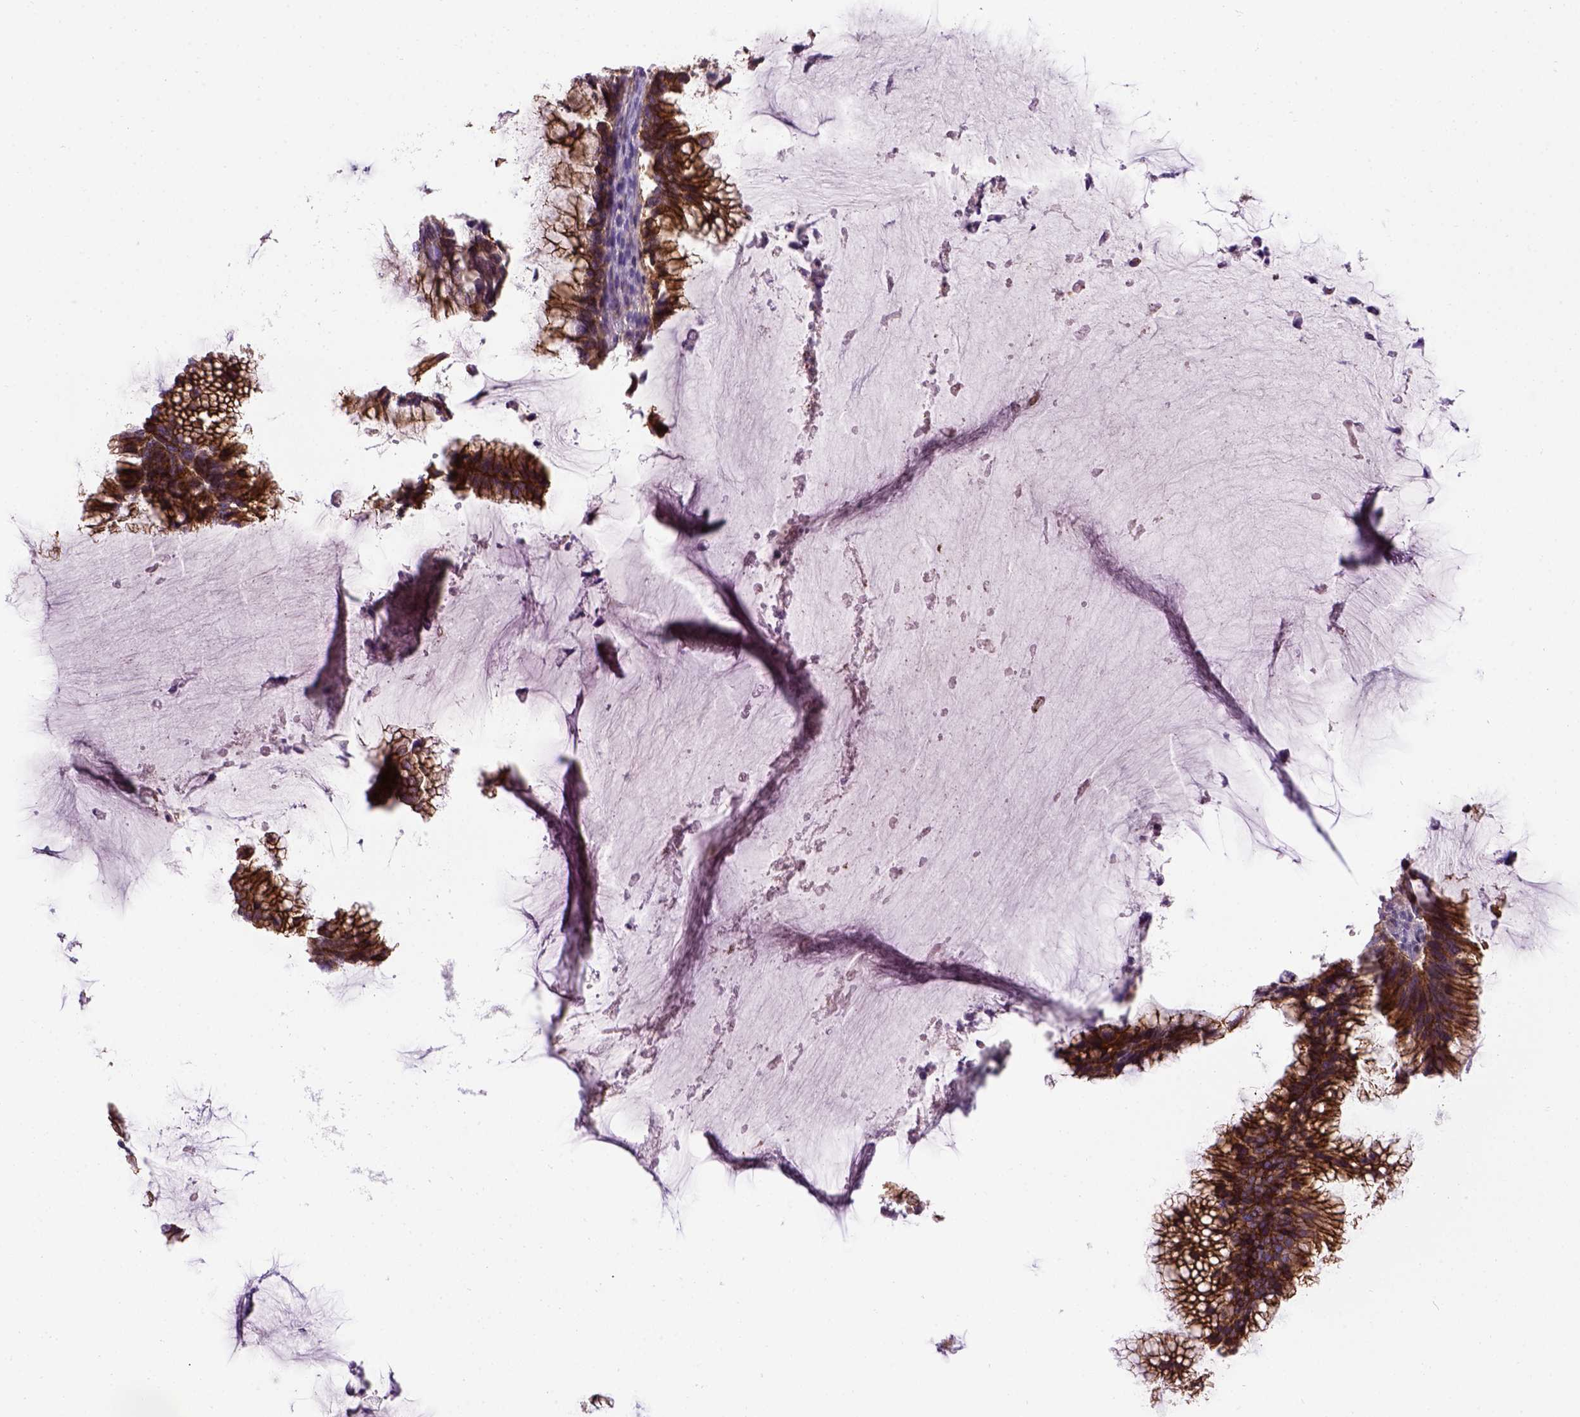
{"staining": {"intensity": "strong", "quantity": ">75%", "location": "cytoplasmic/membranous"}, "tissue": "ovarian cancer", "cell_type": "Tumor cells", "image_type": "cancer", "snomed": [{"axis": "morphology", "description": "Cystadenocarcinoma, mucinous, NOS"}, {"axis": "topography", "description": "Ovary"}], "caption": "Ovarian cancer stained with DAB IHC exhibits high levels of strong cytoplasmic/membranous expression in about >75% of tumor cells.", "gene": "CDH1", "patient": {"sex": "female", "age": 38}}